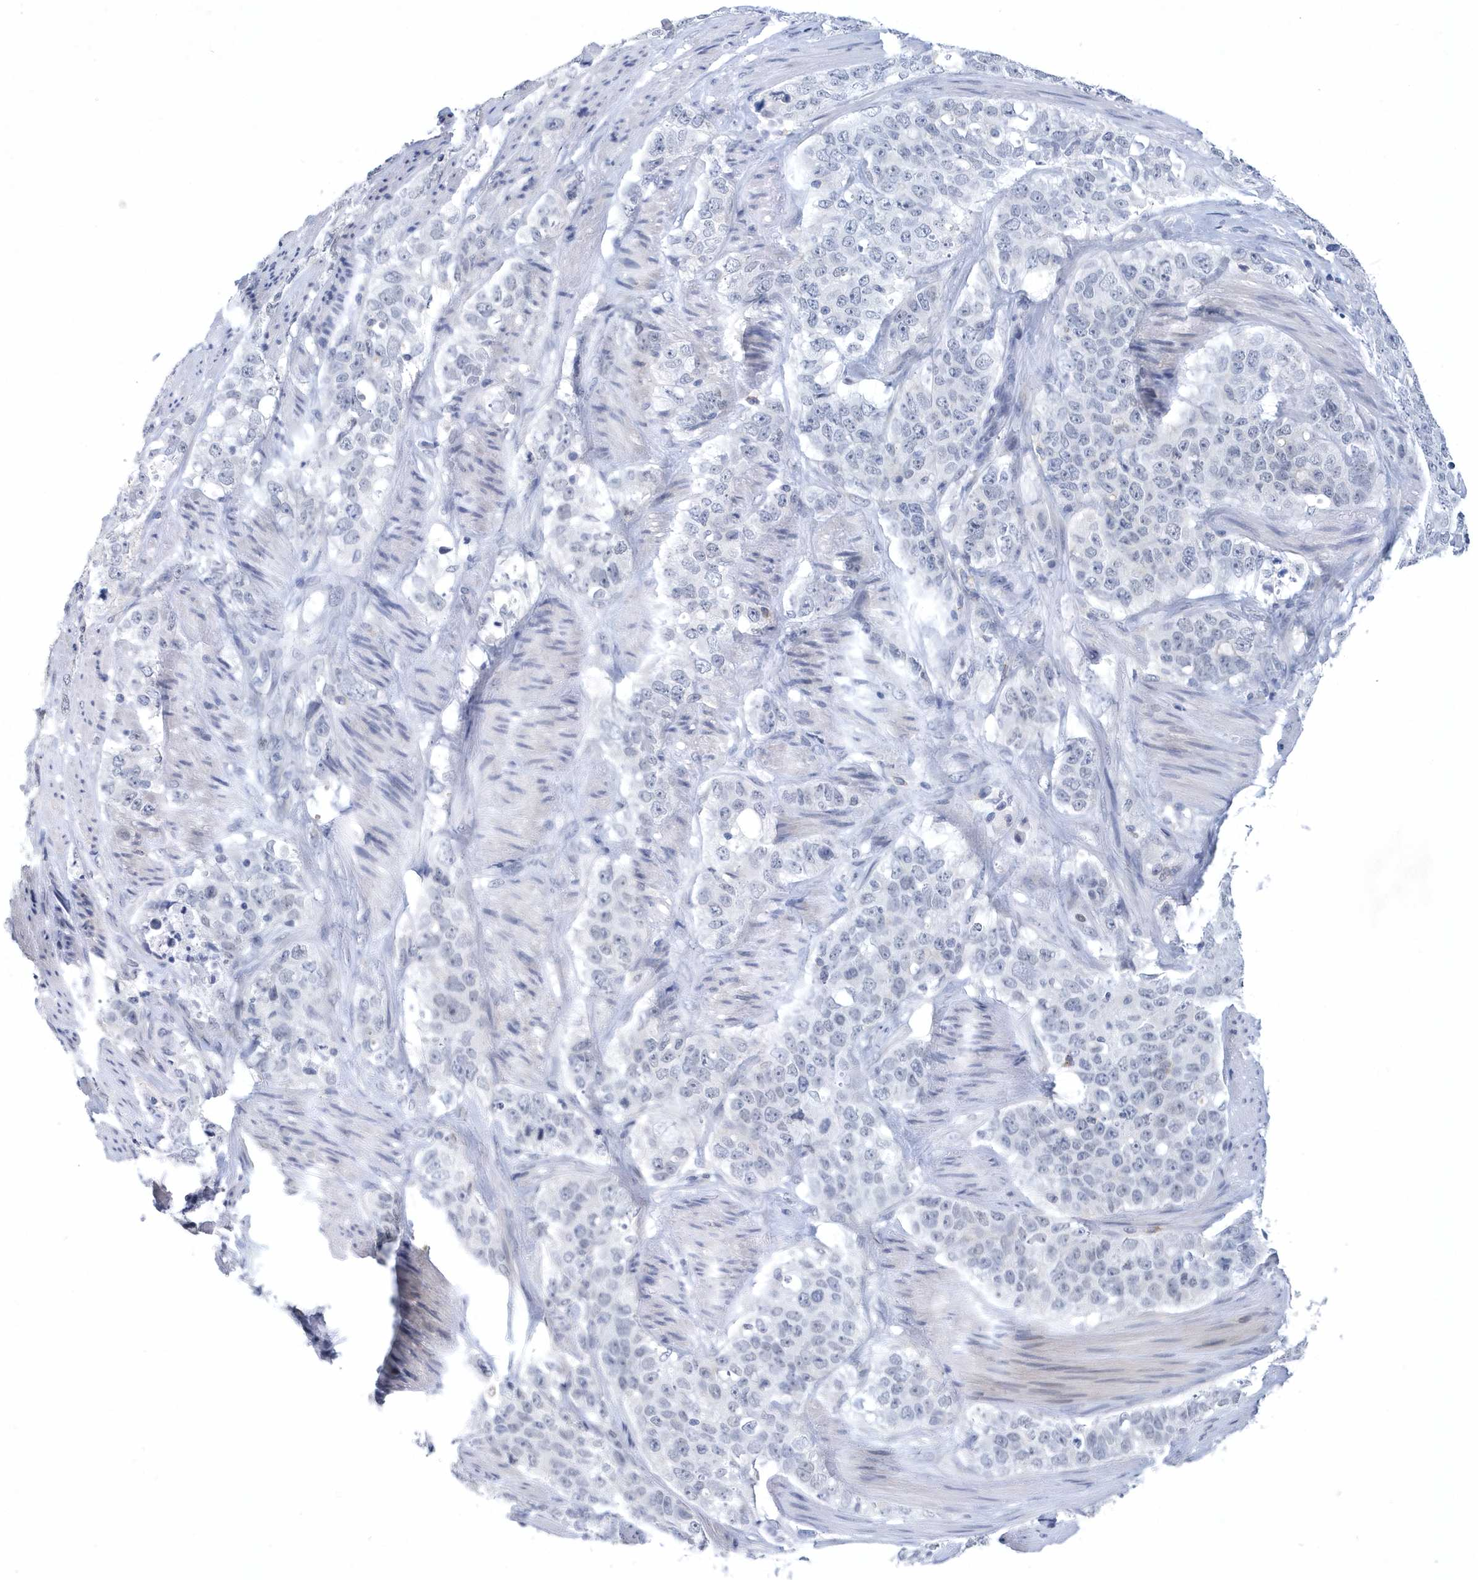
{"staining": {"intensity": "negative", "quantity": "none", "location": "none"}, "tissue": "stomach cancer", "cell_type": "Tumor cells", "image_type": "cancer", "snomed": [{"axis": "morphology", "description": "Adenocarcinoma, NOS"}, {"axis": "topography", "description": "Stomach"}], "caption": "Stomach adenocarcinoma stained for a protein using immunohistochemistry exhibits no expression tumor cells.", "gene": "SRGAP3", "patient": {"sex": "male", "age": 48}}